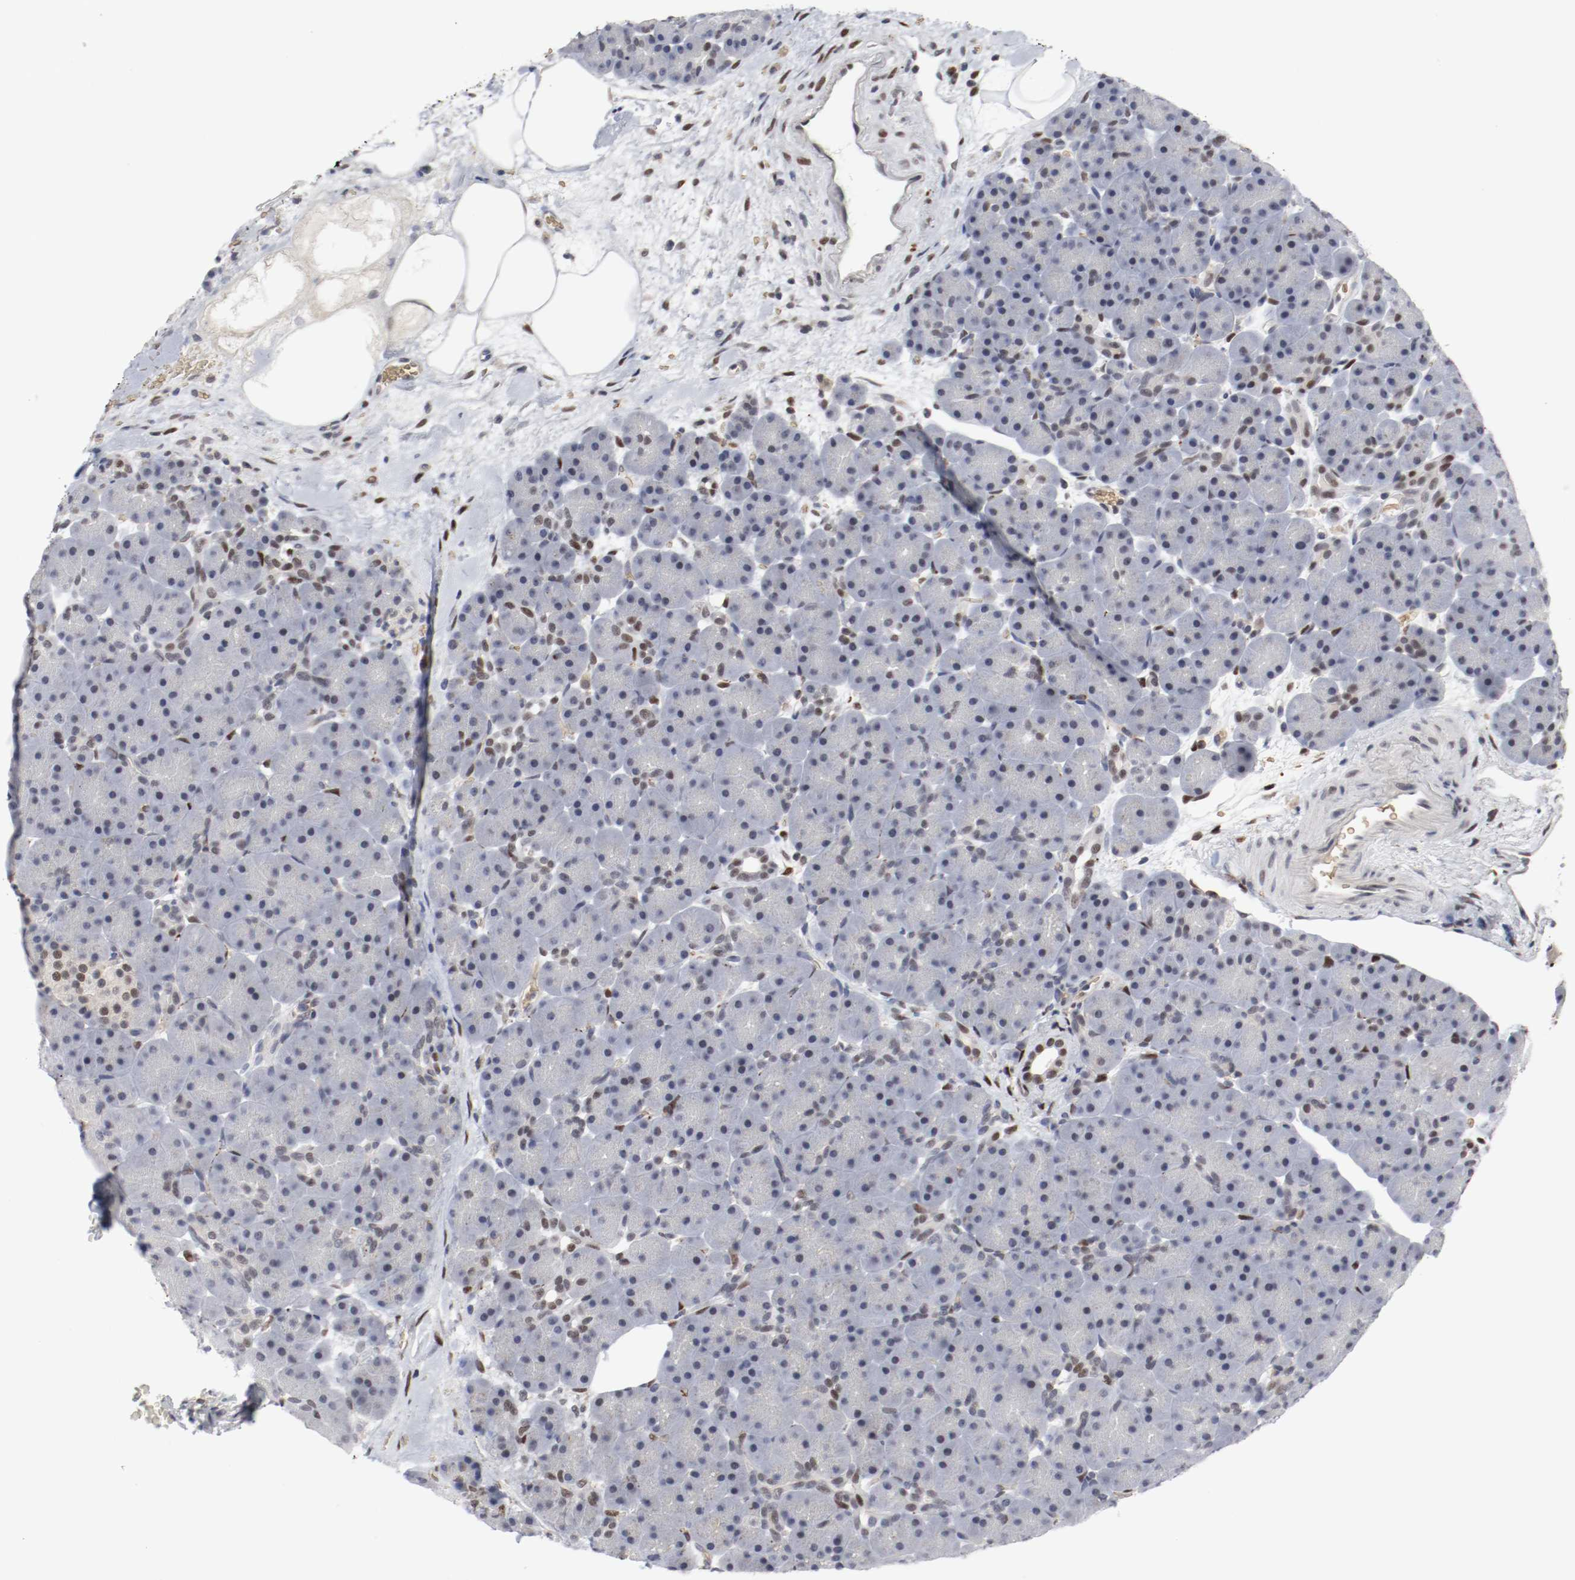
{"staining": {"intensity": "negative", "quantity": "none", "location": "none"}, "tissue": "pancreas", "cell_type": "Exocrine glandular cells", "image_type": "normal", "snomed": [{"axis": "morphology", "description": "Normal tissue, NOS"}, {"axis": "topography", "description": "Pancreas"}], "caption": "Micrograph shows no protein positivity in exocrine glandular cells of normal pancreas.", "gene": "JUND", "patient": {"sex": "male", "age": 66}}